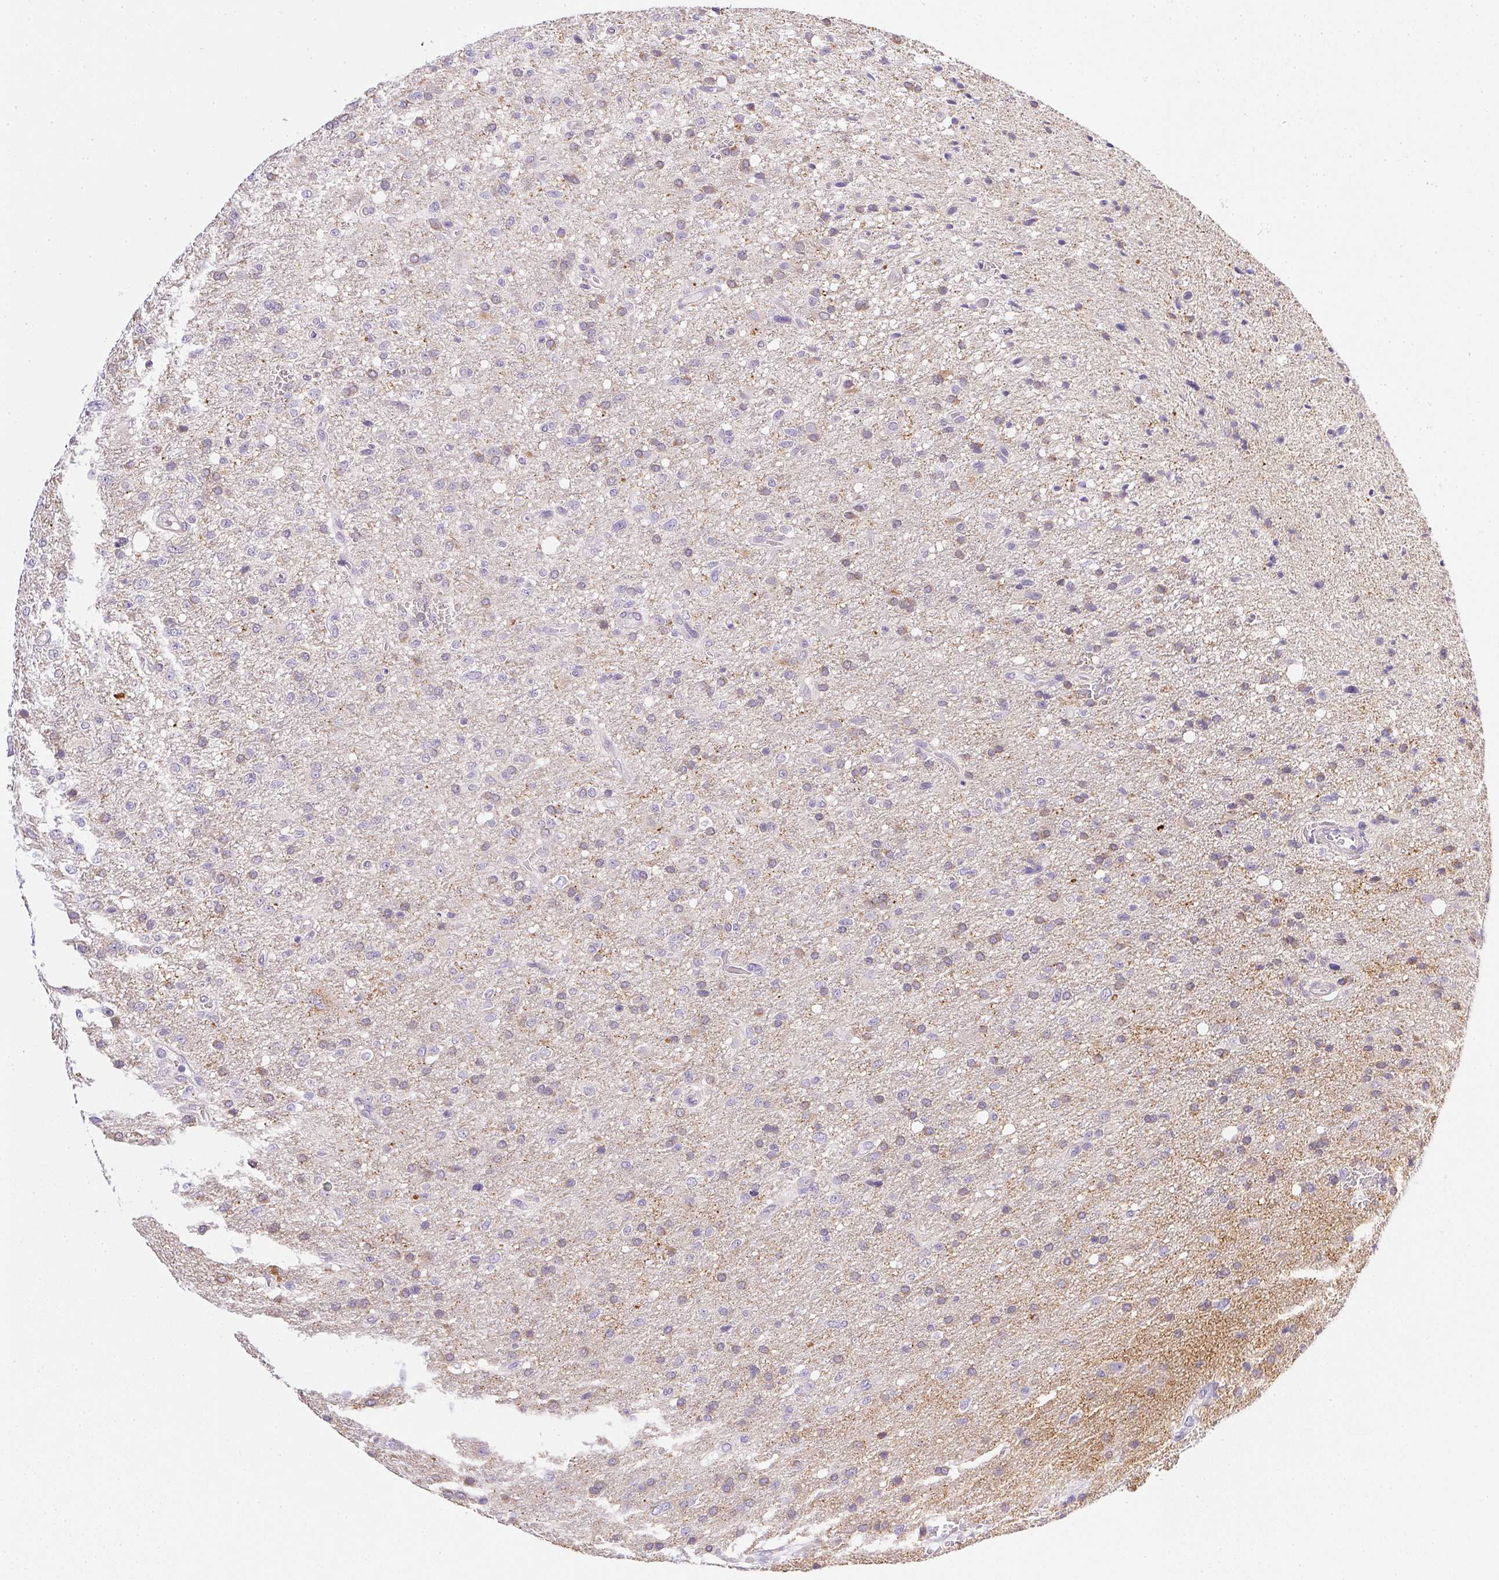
{"staining": {"intensity": "negative", "quantity": "none", "location": "none"}, "tissue": "glioma", "cell_type": "Tumor cells", "image_type": "cancer", "snomed": [{"axis": "morphology", "description": "Glioma, malignant, Low grade"}, {"axis": "topography", "description": "Brain"}], "caption": "Human malignant low-grade glioma stained for a protein using immunohistochemistry exhibits no expression in tumor cells.", "gene": "SLC17A7", "patient": {"sex": "male", "age": 66}}